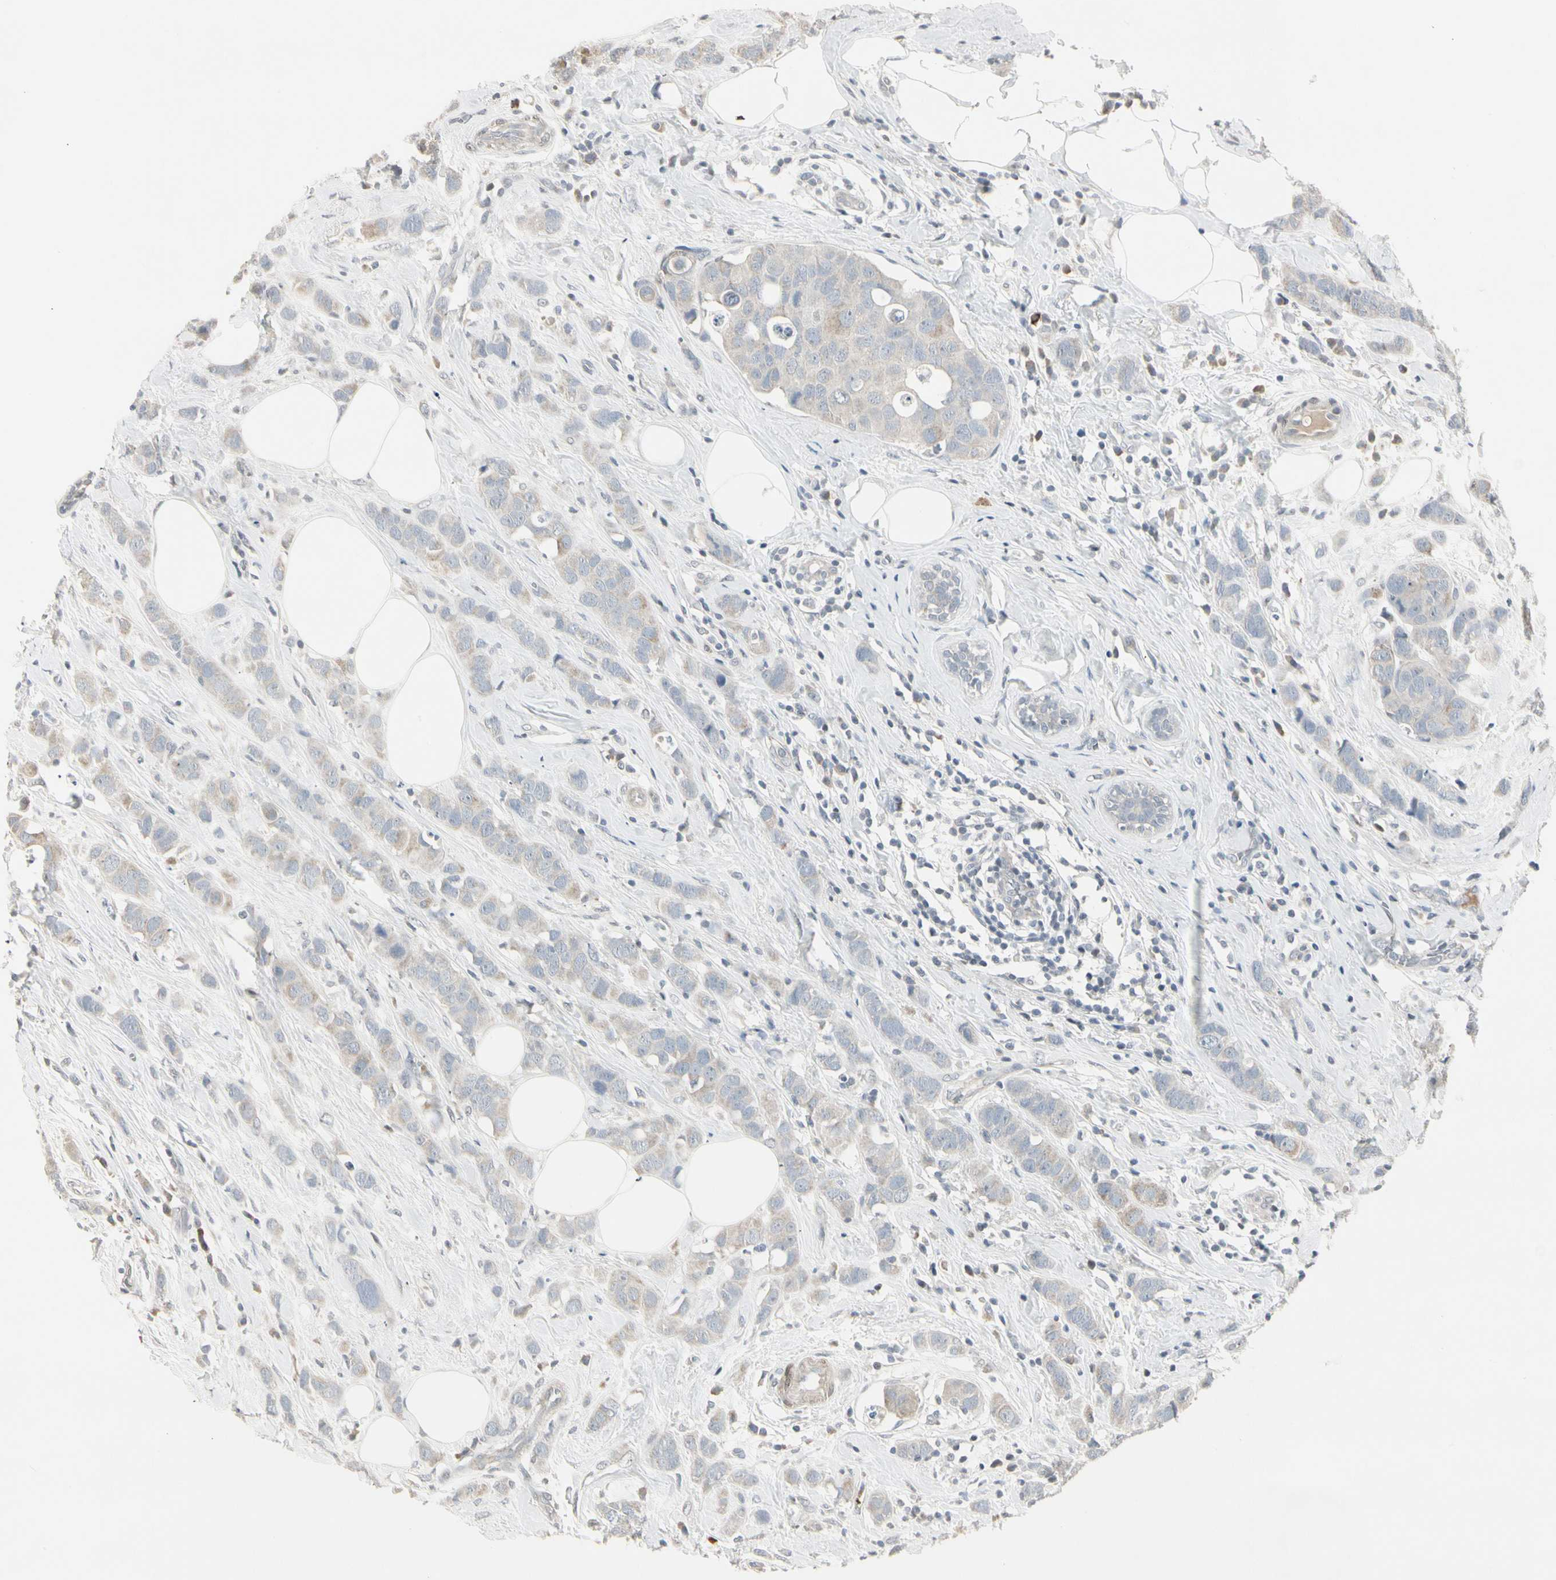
{"staining": {"intensity": "weak", "quantity": "25%-75%", "location": "cytoplasmic/membranous"}, "tissue": "breast cancer", "cell_type": "Tumor cells", "image_type": "cancer", "snomed": [{"axis": "morphology", "description": "Normal tissue, NOS"}, {"axis": "morphology", "description": "Duct carcinoma"}, {"axis": "topography", "description": "Breast"}], "caption": "Human invasive ductal carcinoma (breast) stained with a protein marker exhibits weak staining in tumor cells.", "gene": "DMPK", "patient": {"sex": "female", "age": 50}}